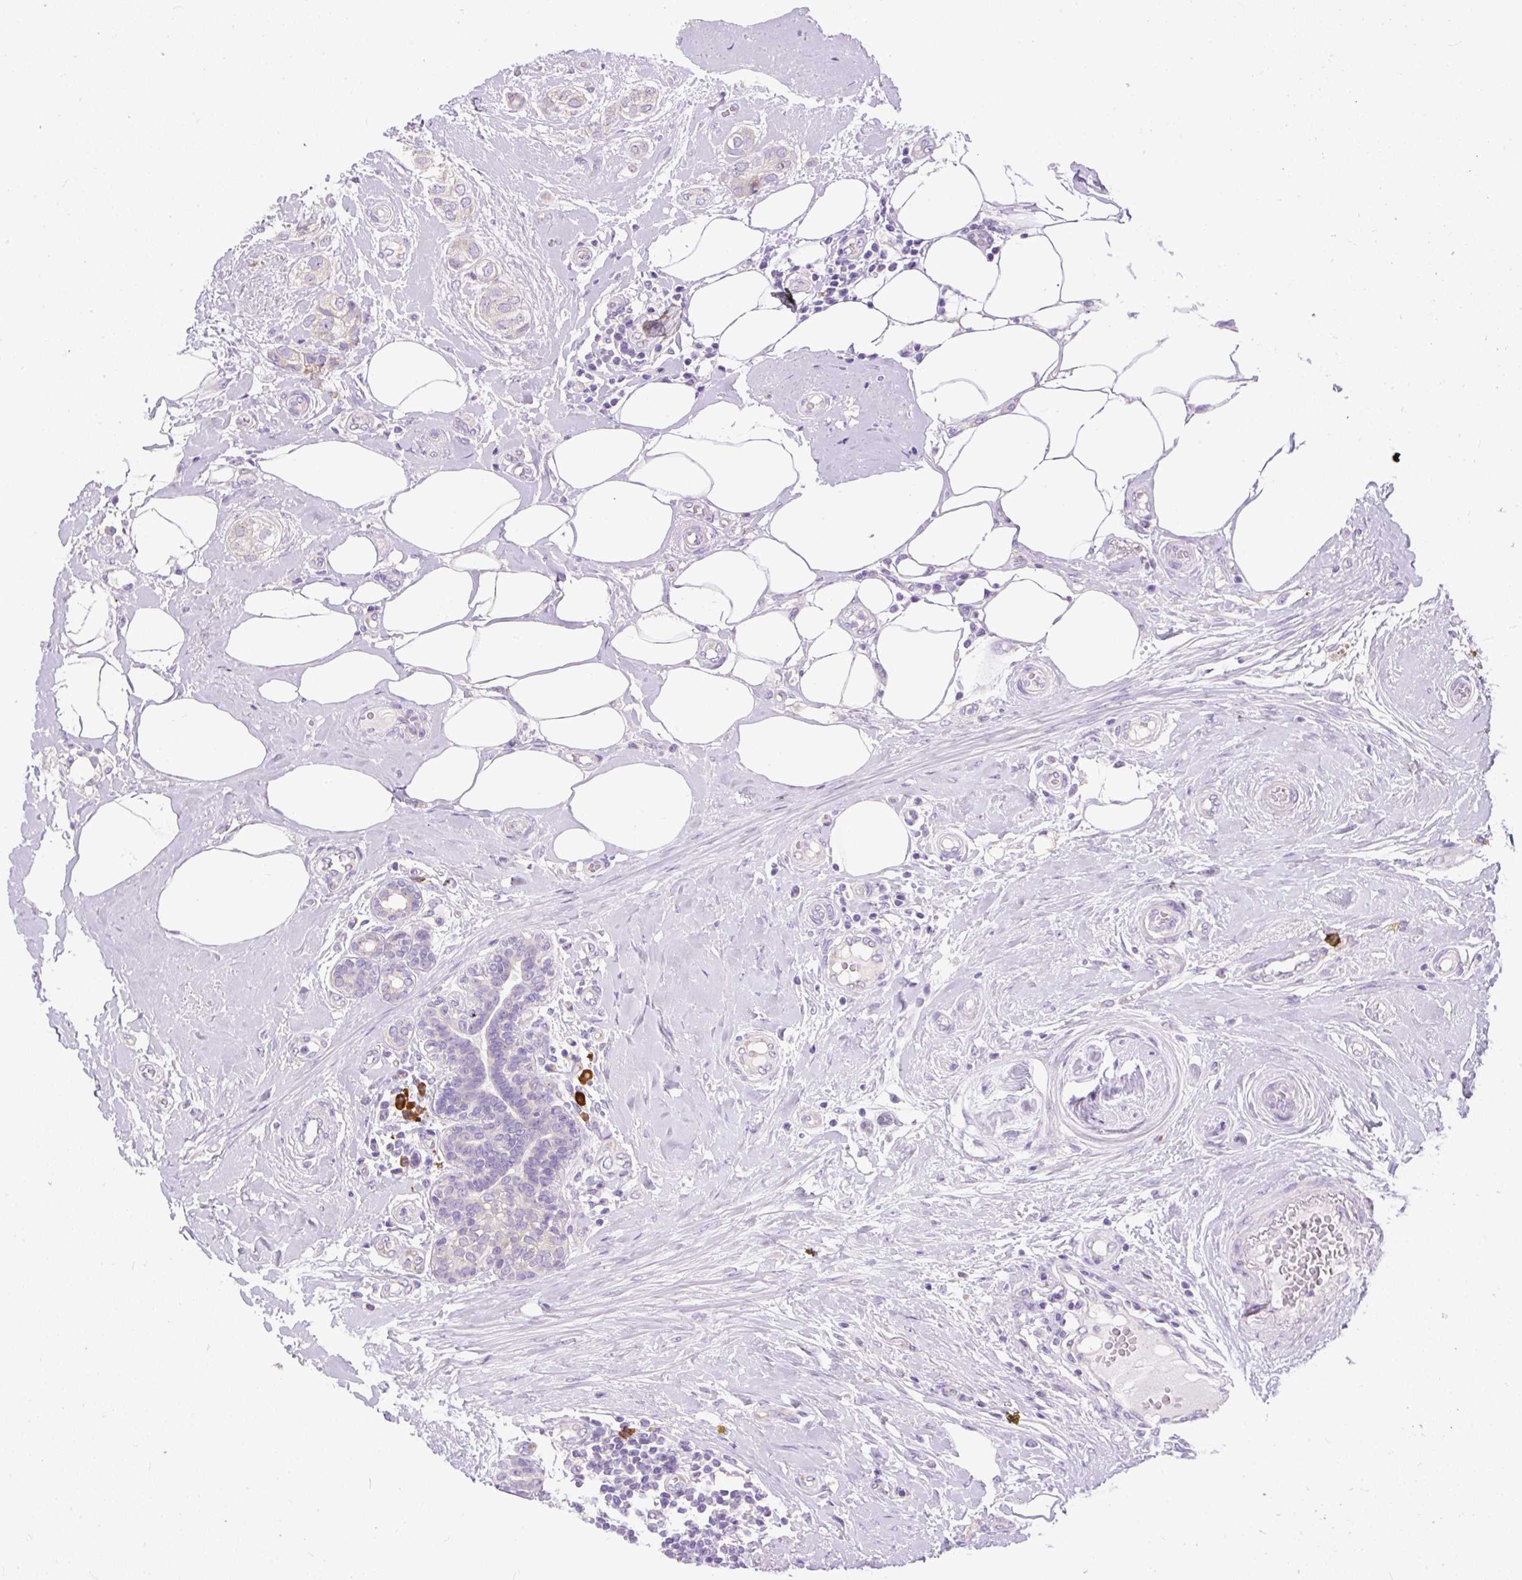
{"staining": {"intensity": "negative", "quantity": "none", "location": "none"}, "tissue": "breast cancer", "cell_type": "Tumor cells", "image_type": "cancer", "snomed": [{"axis": "morphology", "description": "Duct carcinoma"}, {"axis": "topography", "description": "Breast"}], "caption": "IHC of invasive ductal carcinoma (breast) demonstrates no staining in tumor cells. (DAB IHC visualized using brightfield microscopy, high magnification).", "gene": "SYBU", "patient": {"sex": "female", "age": 73}}